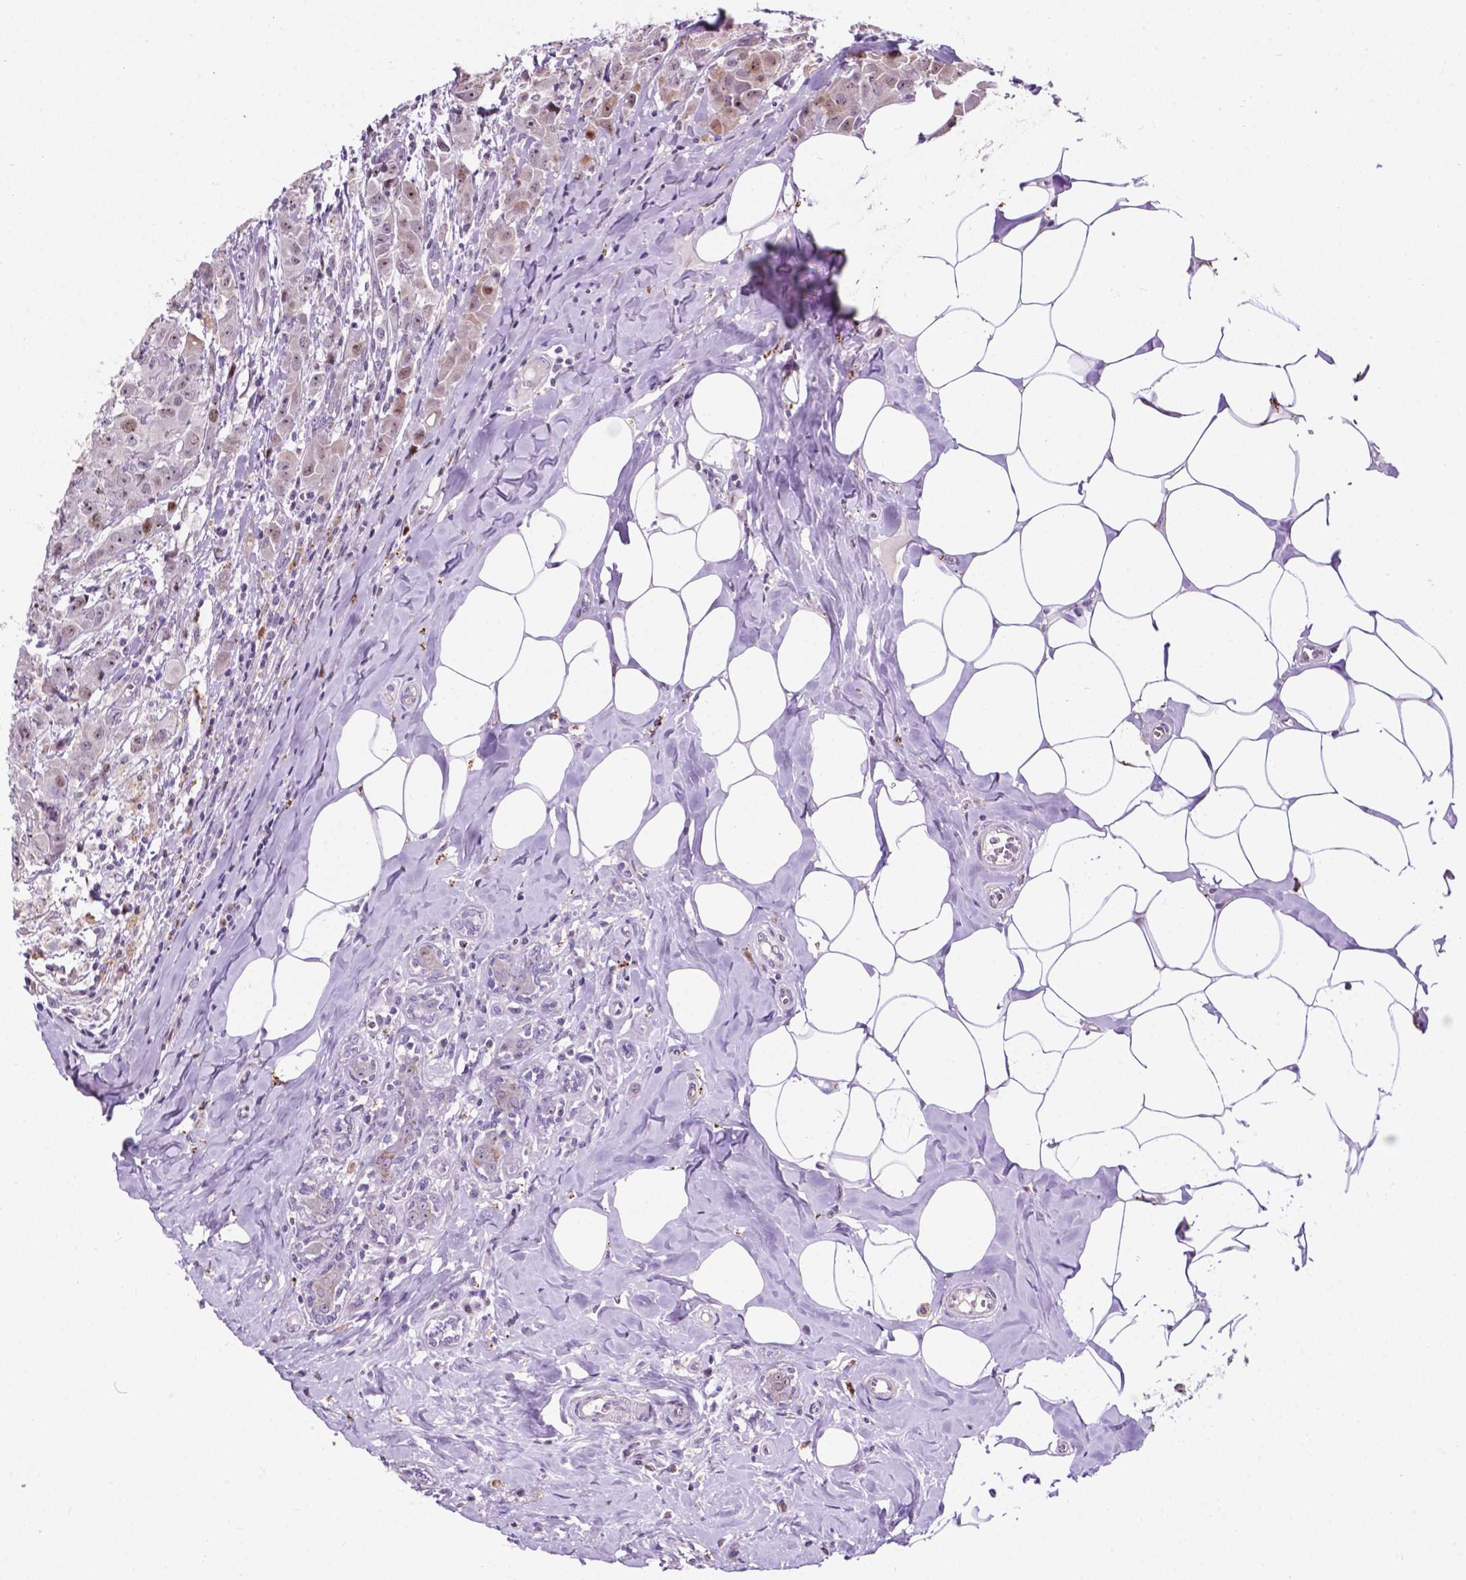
{"staining": {"intensity": "weak", "quantity": "<25%", "location": "nuclear"}, "tissue": "breast cancer", "cell_type": "Tumor cells", "image_type": "cancer", "snomed": [{"axis": "morphology", "description": "Normal tissue, NOS"}, {"axis": "morphology", "description": "Duct carcinoma"}, {"axis": "topography", "description": "Breast"}], "caption": "There is no significant expression in tumor cells of breast cancer. The staining is performed using DAB brown chromogen with nuclei counter-stained in using hematoxylin.", "gene": "SMAD3", "patient": {"sex": "female", "age": 43}}